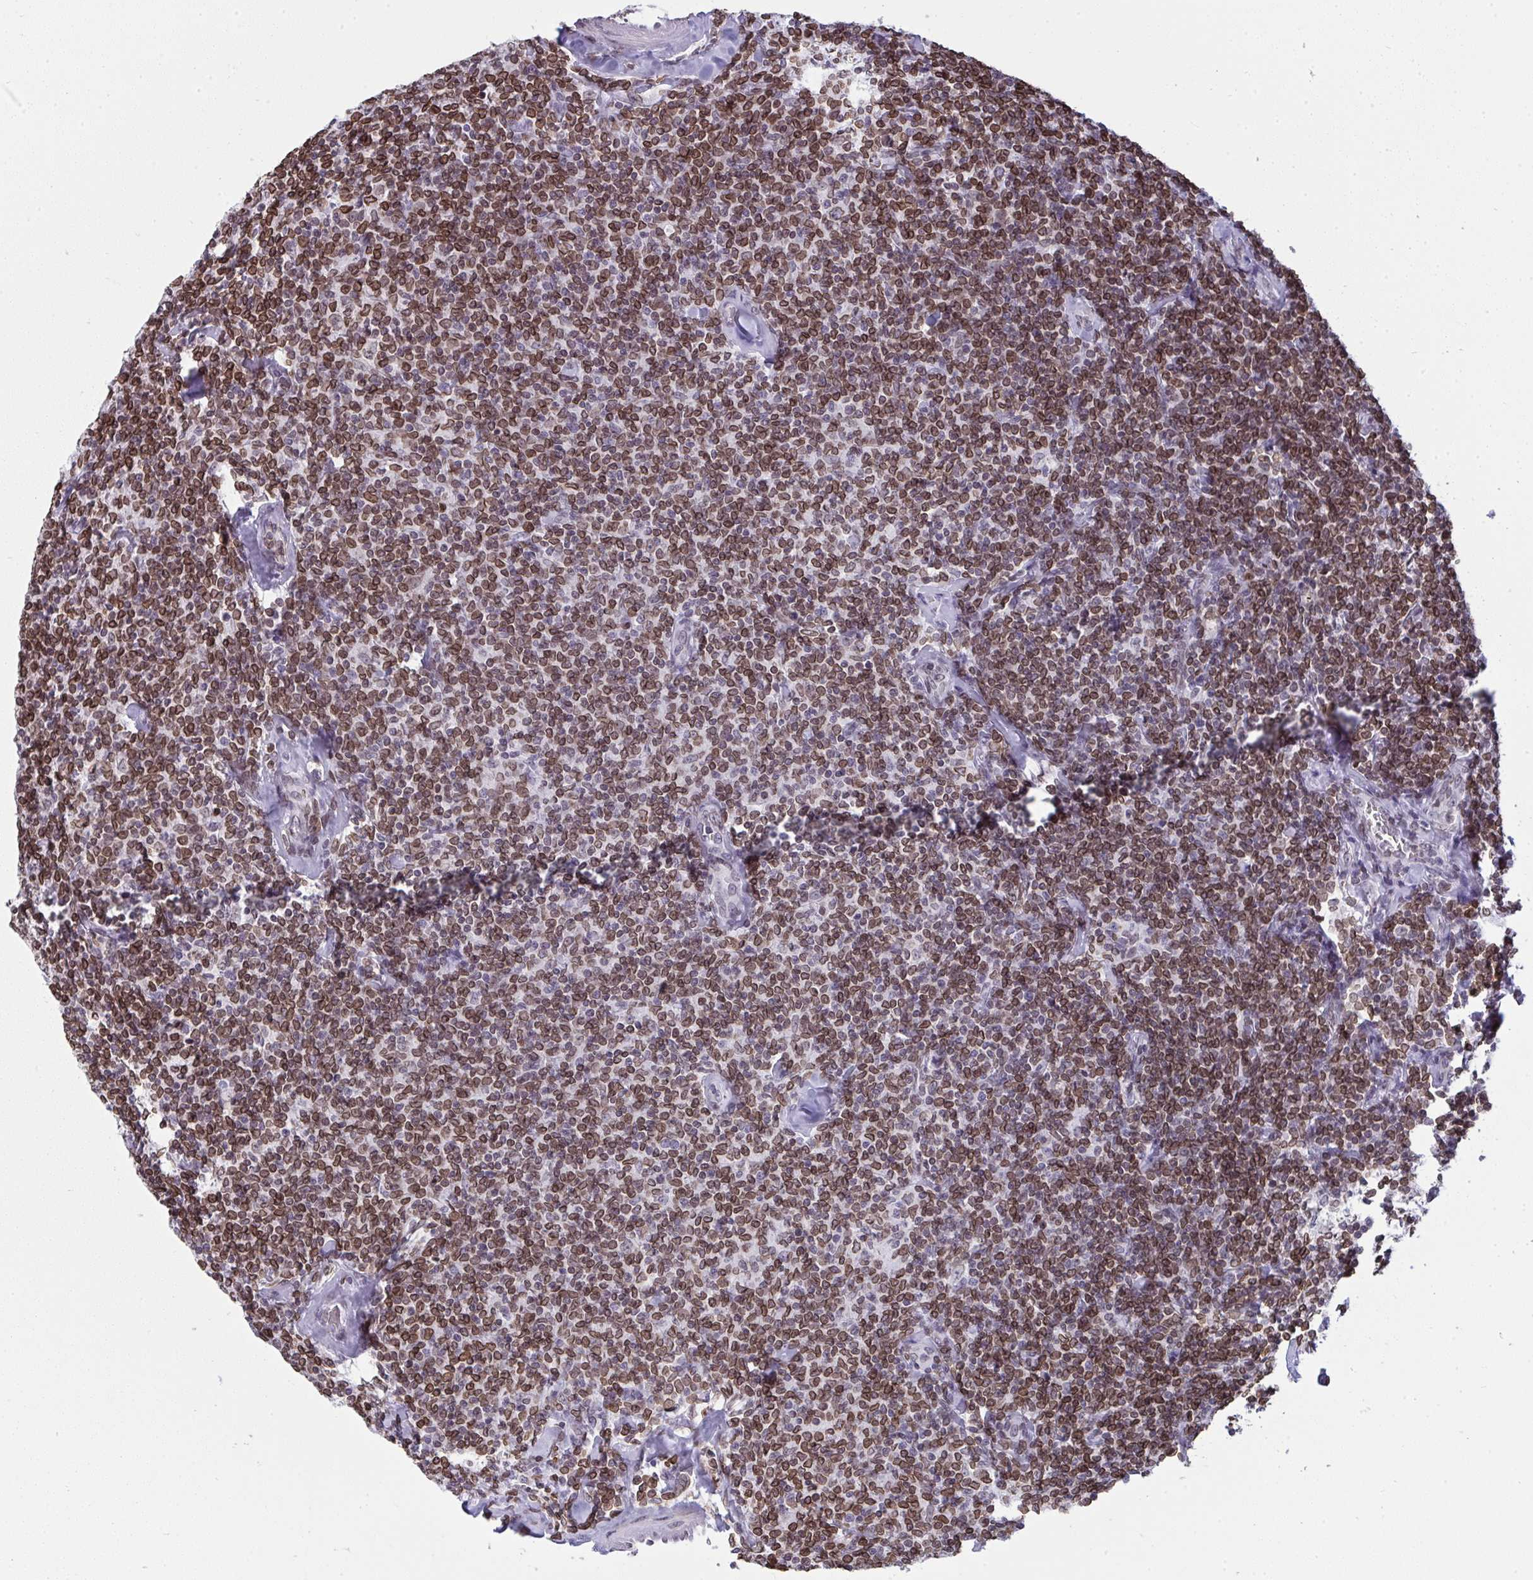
{"staining": {"intensity": "moderate", "quantity": ">75%", "location": "cytoplasmic/membranous,nuclear"}, "tissue": "lymphoma", "cell_type": "Tumor cells", "image_type": "cancer", "snomed": [{"axis": "morphology", "description": "Malignant lymphoma, non-Hodgkin's type, Low grade"}, {"axis": "topography", "description": "Lymph node"}], "caption": "A brown stain labels moderate cytoplasmic/membranous and nuclear positivity of a protein in human lymphoma tumor cells.", "gene": "LMNB2", "patient": {"sex": "female", "age": 56}}